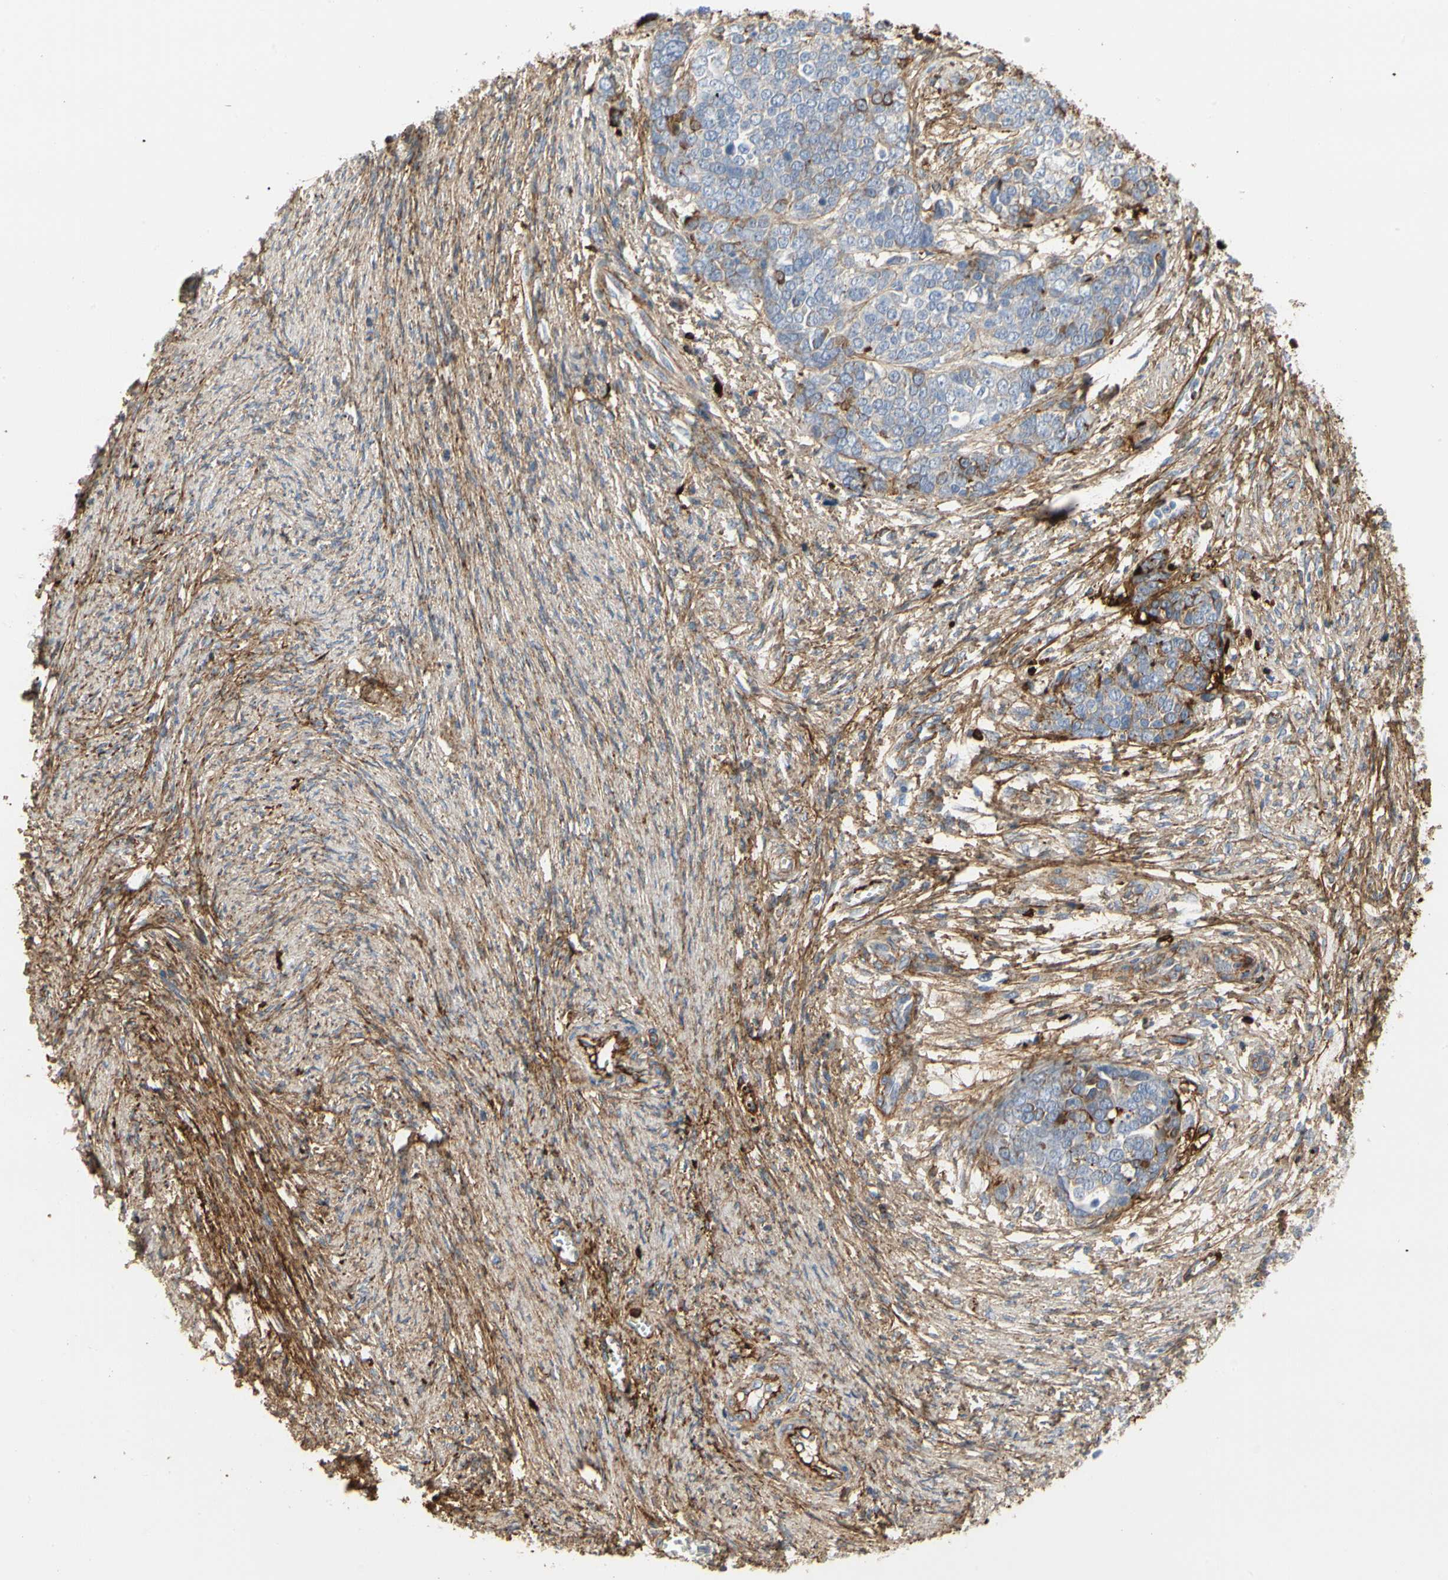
{"staining": {"intensity": "negative", "quantity": "none", "location": "none"}, "tissue": "ovarian cancer", "cell_type": "Tumor cells", "image_type": "cancer", "snomed": [{"axis": "morphology", "description": "Cystadenocarcinoma, serous, NOS"}, {"axis": "topography", "description": "Ovary"}], "caption": "Tumor cells show no significant expression in serous cystadenocarcinoma (ovarian).", "gene": "FGB", "patient": {"sex": "female", "age": 44}}